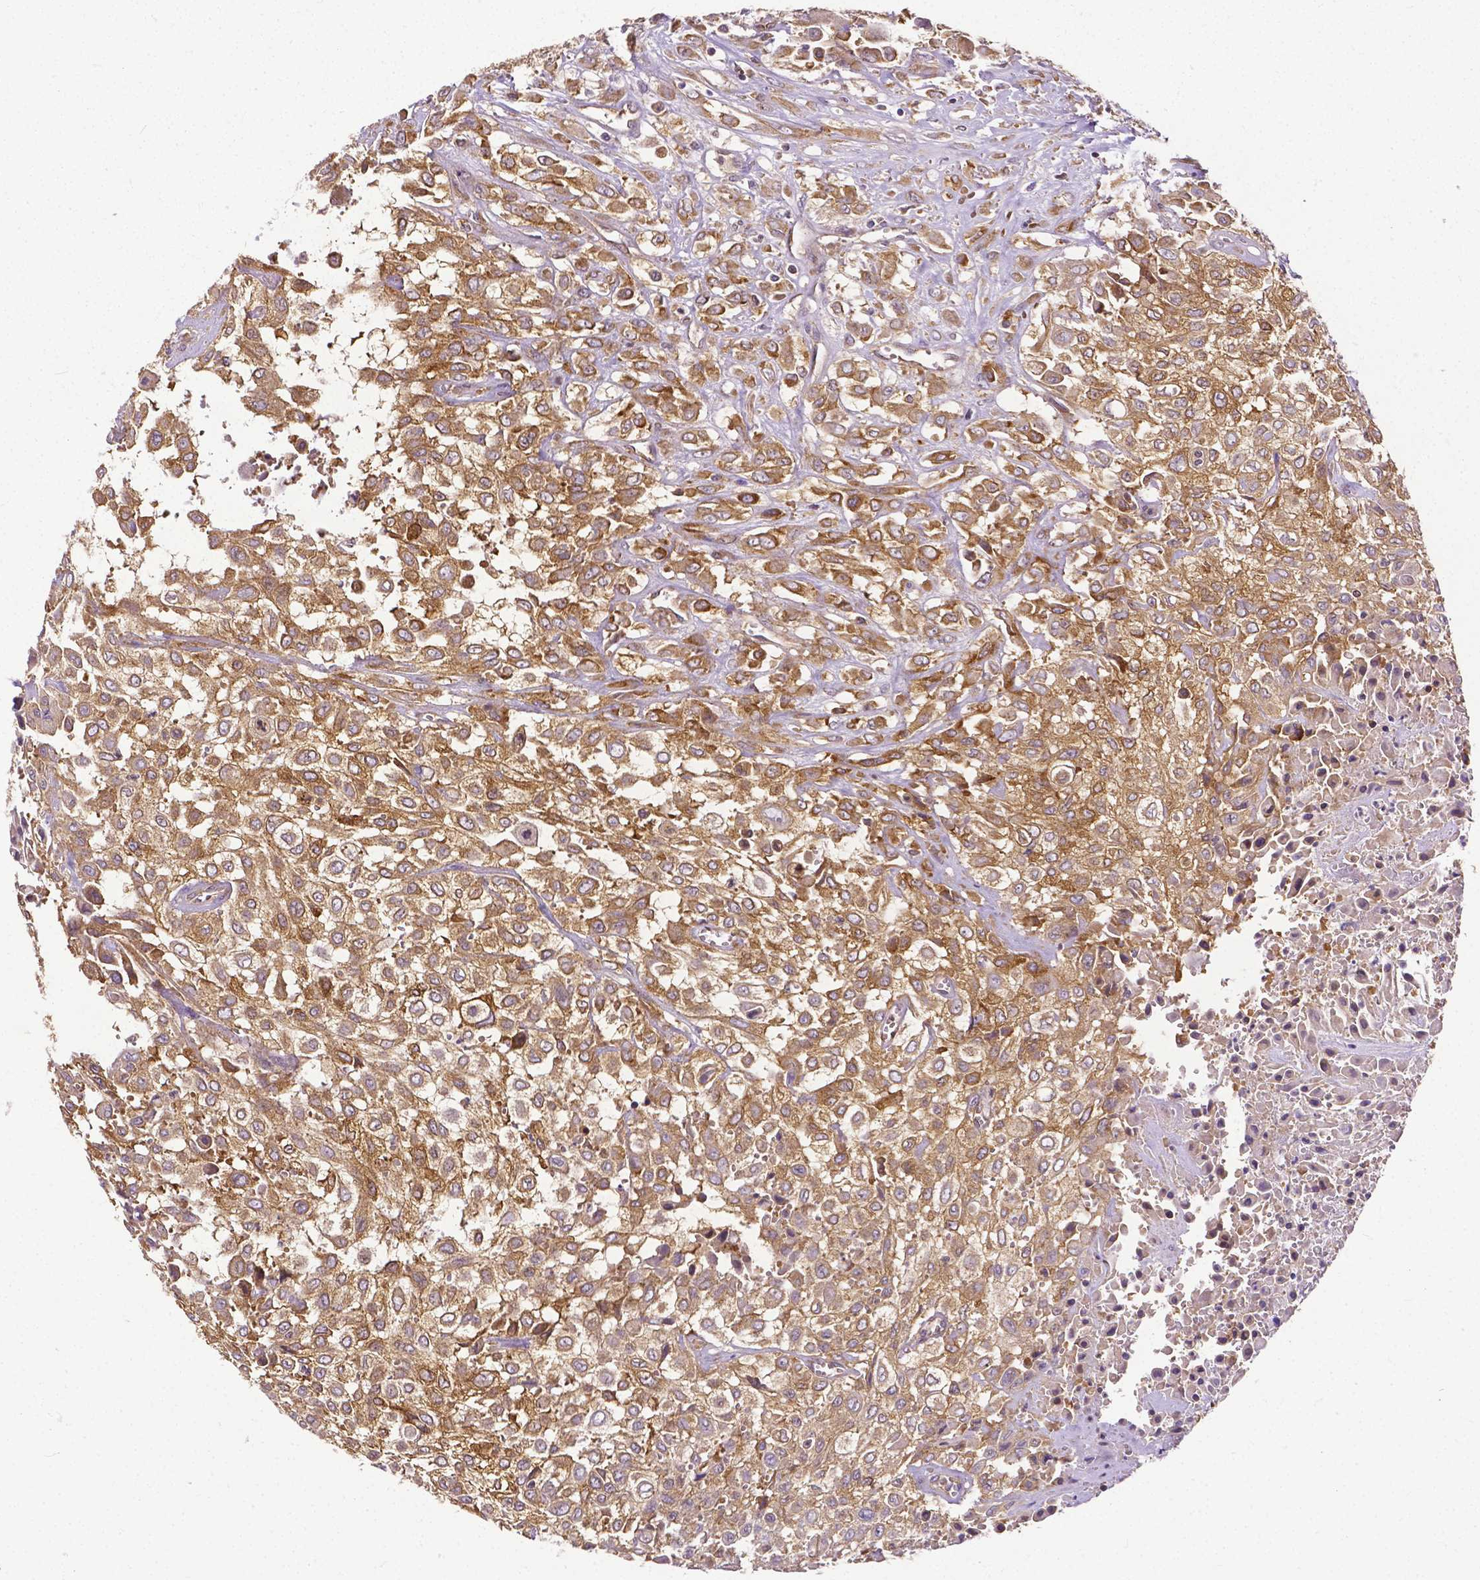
{"staining": {"intensity": "moderate", "quantity": ">75%", "location": "cytoplasmic/membranous"}, "tissue": "urothelial cancer", "cell_type": "Tumor cells", "image_type": "cancer", "snomed": [{"axis": "morphology", "description": "Urothelial carcinoma, High grade"}, {"axis": "topography", "description": "Urinary bladder"}], "caption": "Urothelial cancer stained with IHC reveals moderate cytoplasmic/membranous expression in about >75% of tumor cells.", "gene": "DICER1", "patient": {"sex": "male", "age": 57}}